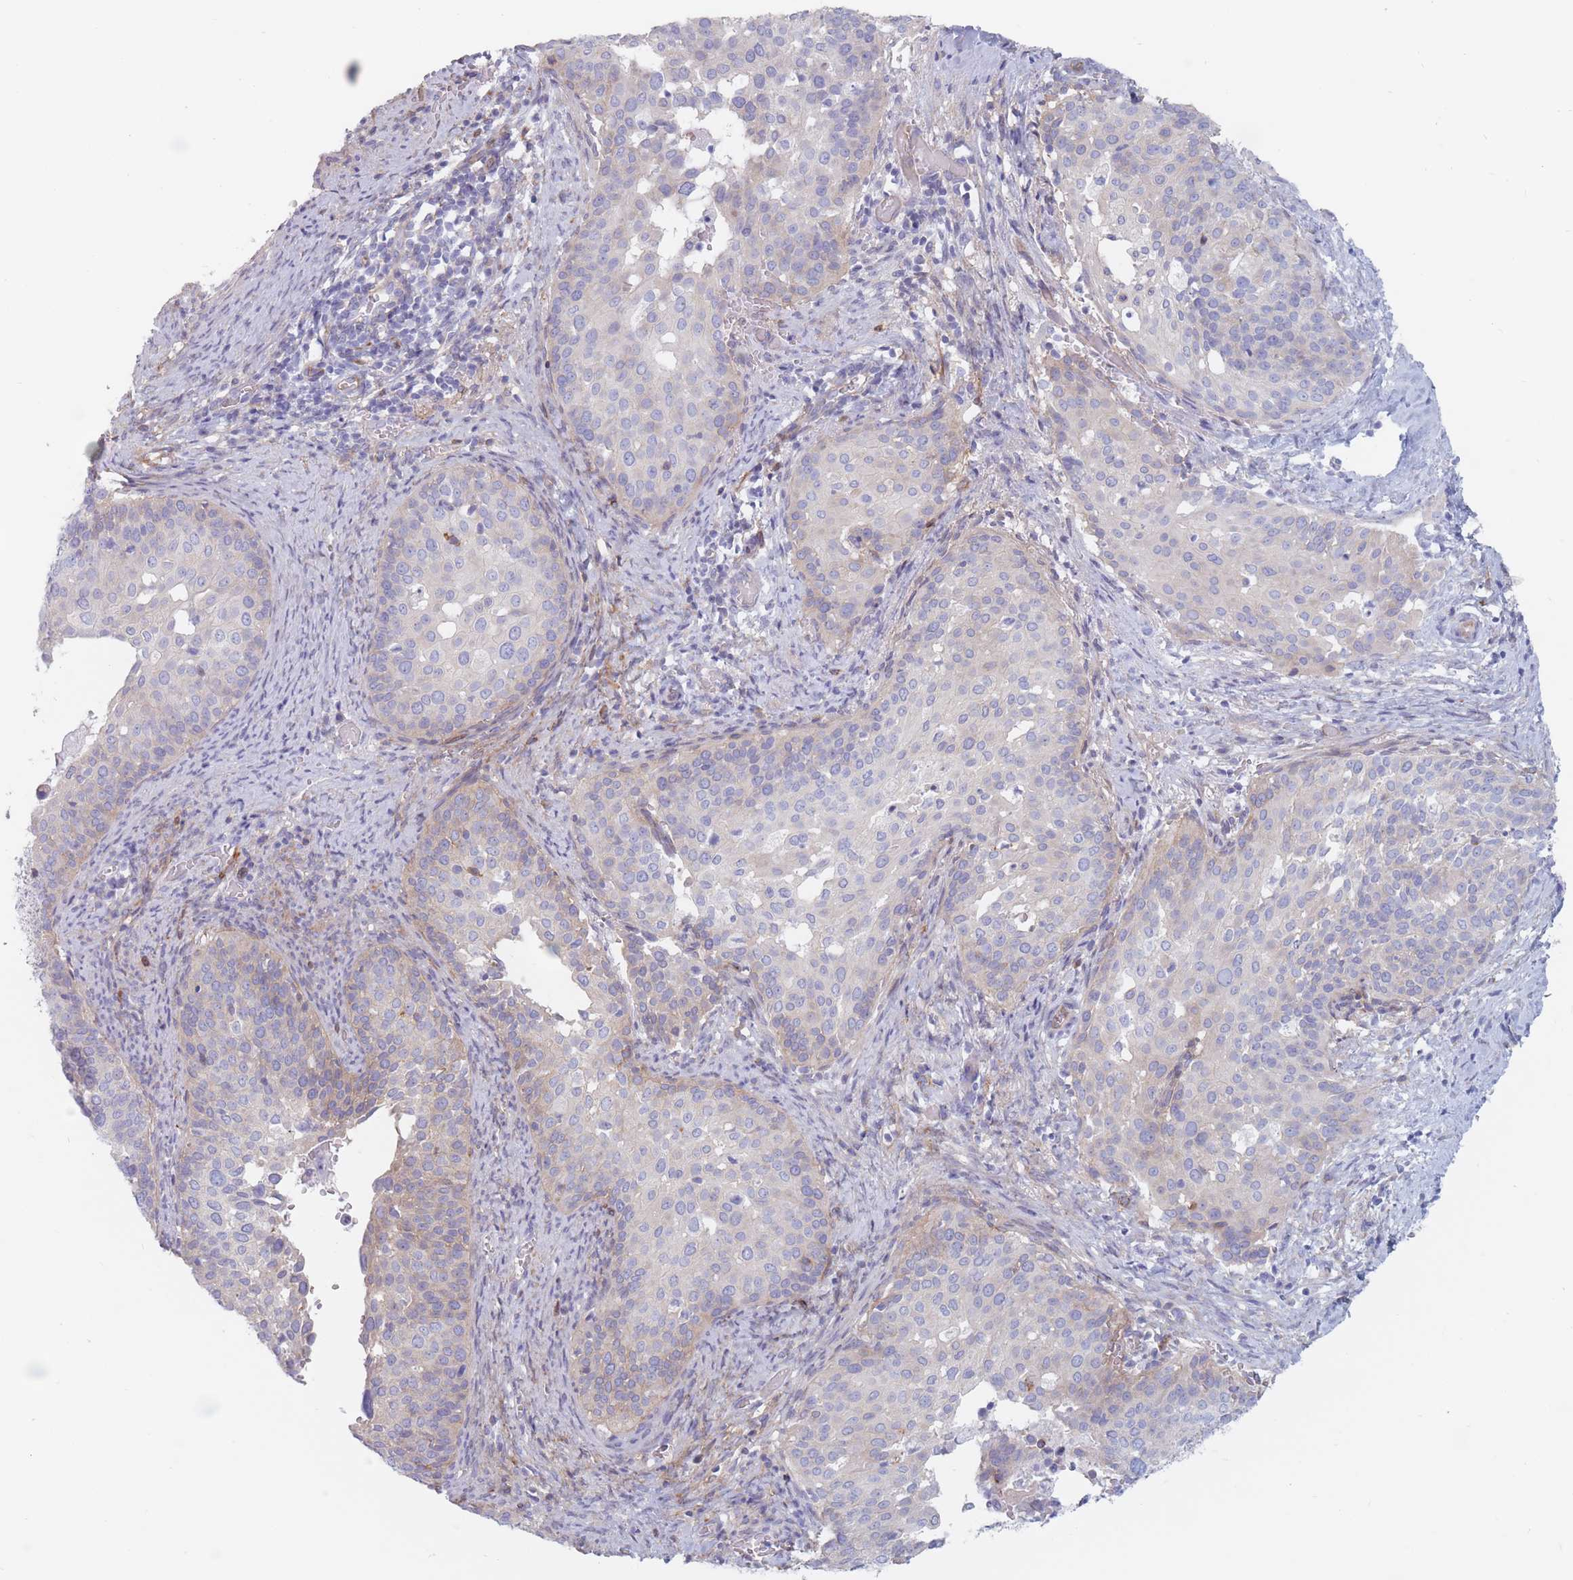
{"staining": {"intensity": "negative", "quantity": "none", "location": "none"}, "tissue": "cervical cancer", "cell_type": "Tumor cells", "image_type": "cancer", "snomed": [{"axis": "morphology", "description": "Squamous cell carcinoma, NOS"}, {"axis": "topography", "description": "Cervix"}], "caption": "IHC photomicrograph of cervical cancer stained for a protein (brown), which exhibits no staining in tumor cells.", "gene": "PLPP1", "patient": {"sex": "female", "age": 44}}